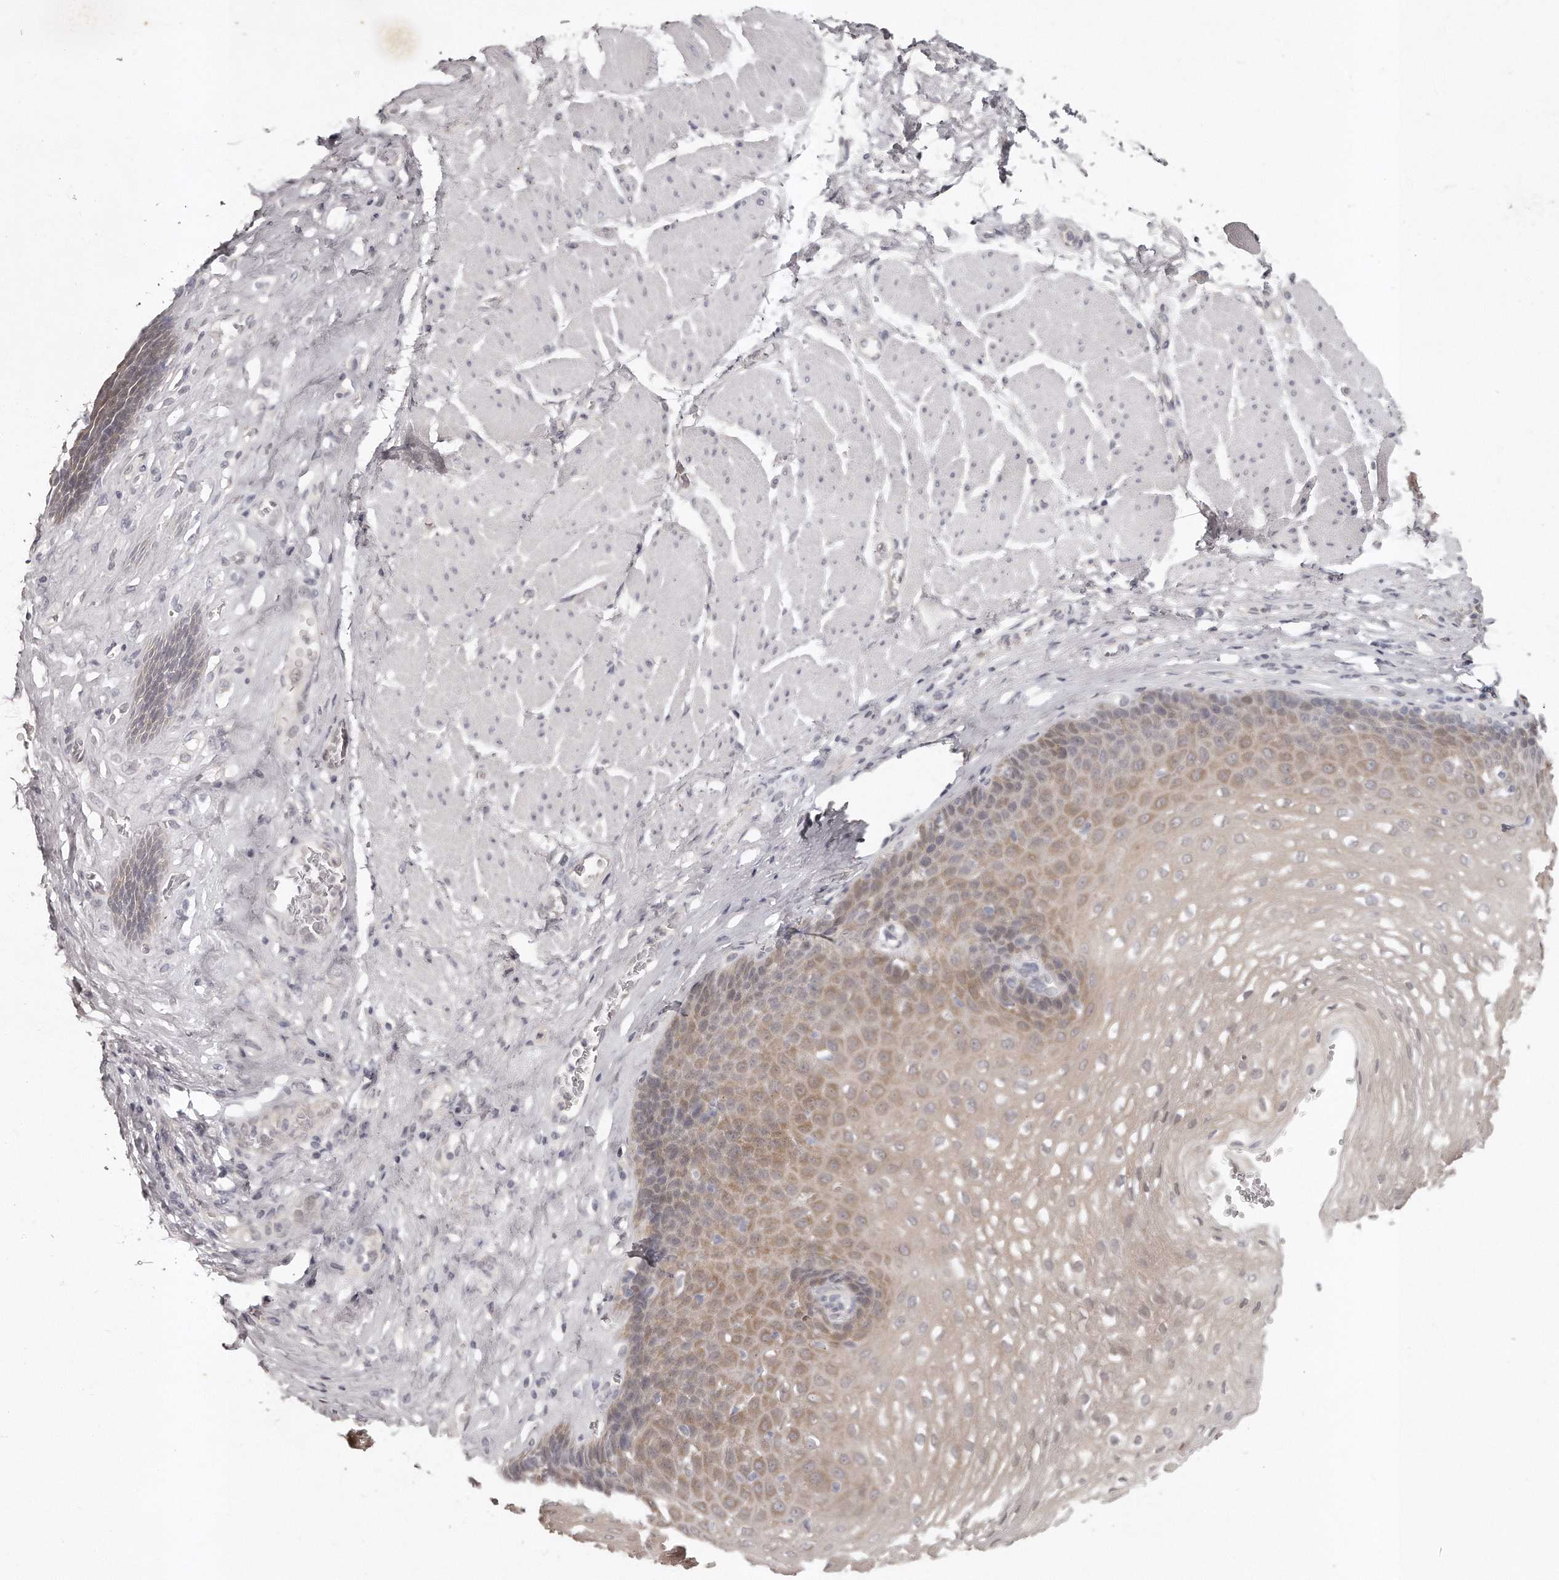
{"staining": {"intensity": "moderate", "quantity": "<25%", "location": "cytoplasmic/membranous"}, "tissue": "esophagus", "cell_type": "Squamous epithelial cells", "image_type": "normal", "snomed": [{"axis": "morphology", "description": "Normal tissue, NOS"}, {"axis": "topography", "description": "Esophagus"}], "caption": "Human esophagus stained for a protein (brown) demonstrates moderate cytoplasmic/membranous positive positivity in approximately <25% of squamous epithelial cells.", "gene": "GGCT", "patient": {"sex": "female", "age": 66}}